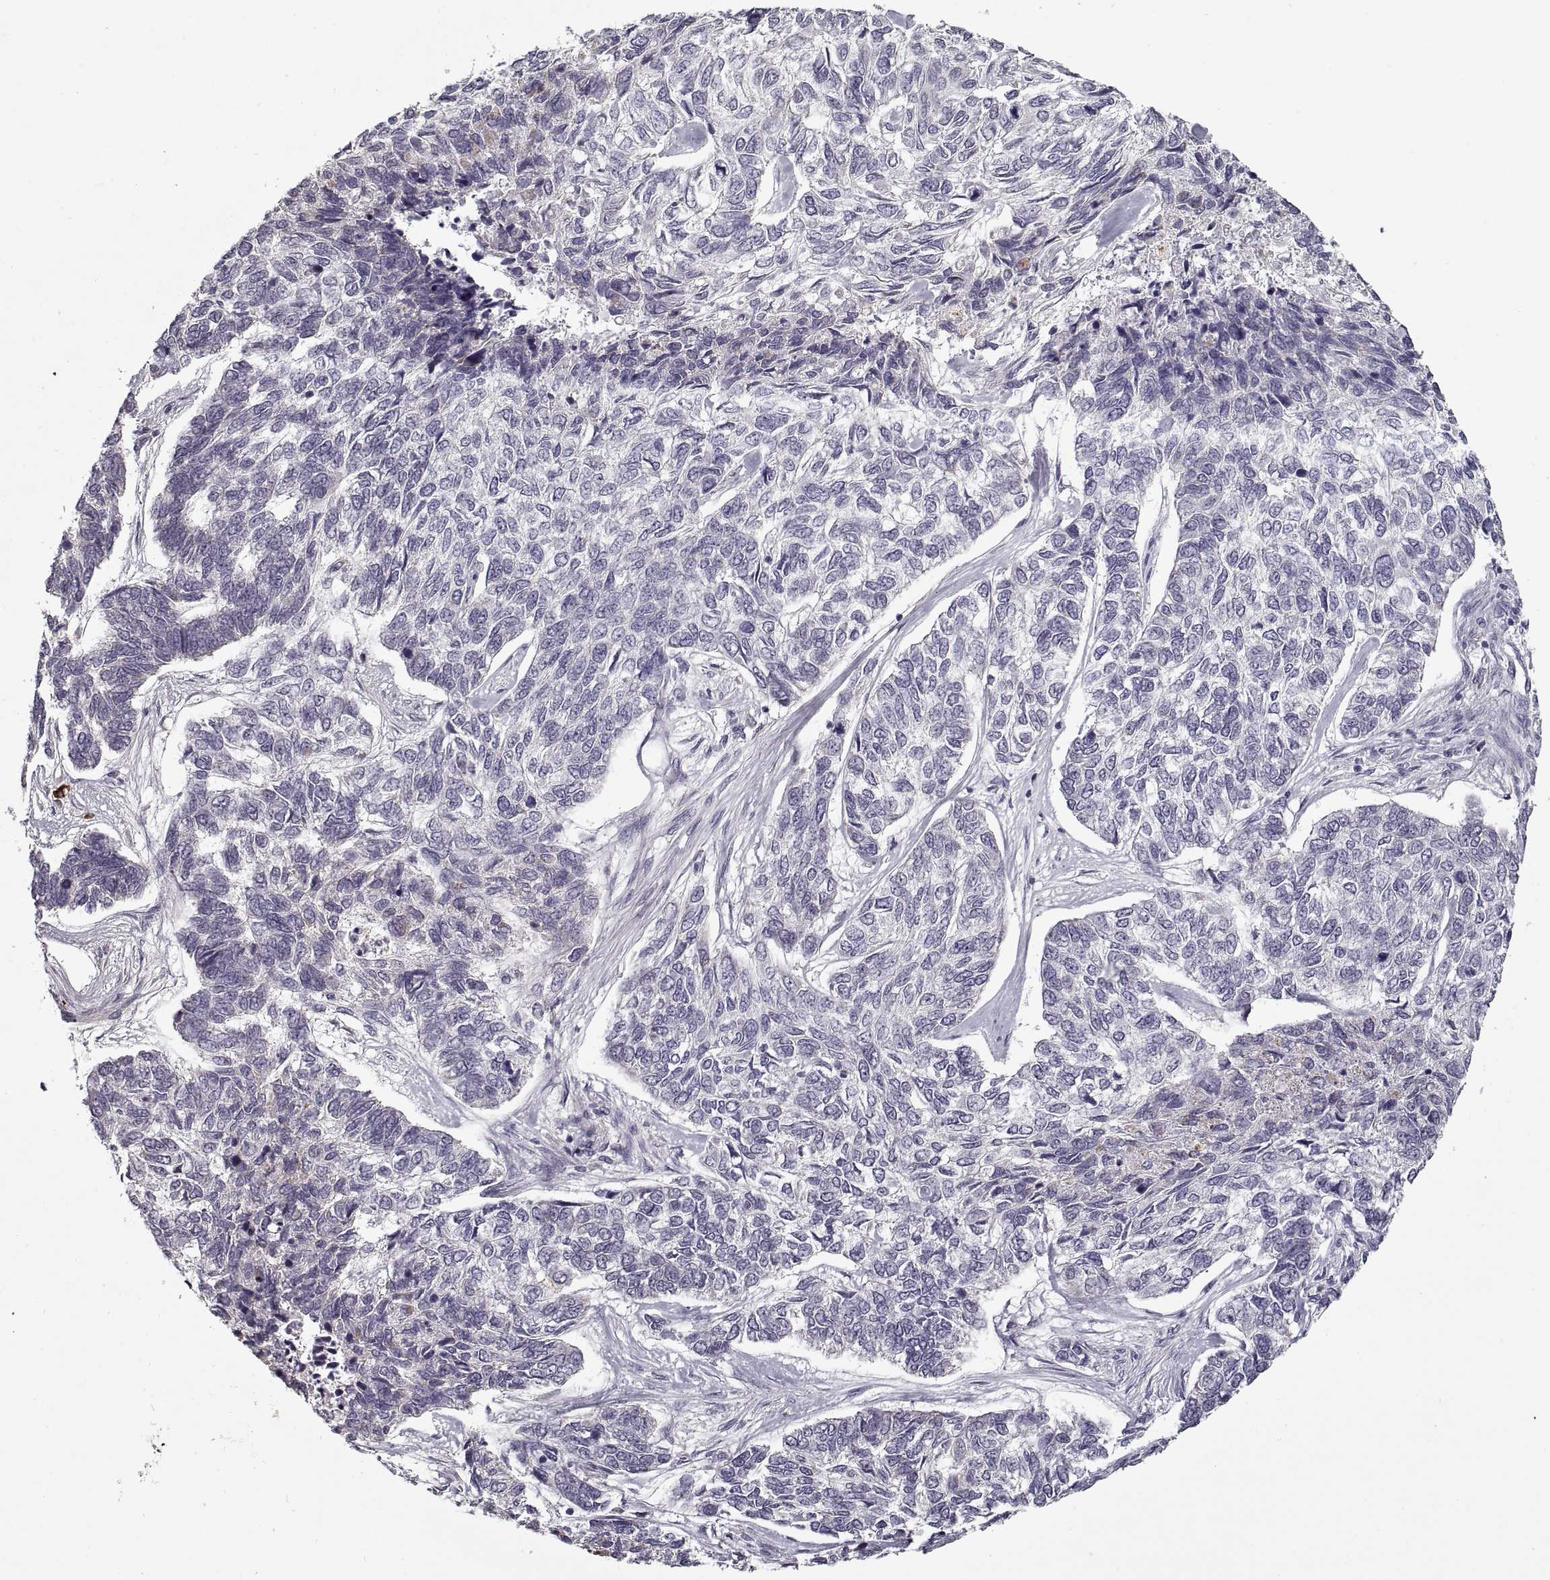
{"staining": {"intensity": "negative", "quantity": "none", "location": "none"}, "tissue": "skin cancer", "cell_type": "Tumor cells", "image_type": "cancer", "snomed": [{"axis": "morphology", "description": "Basal cell carcinoma"}, {"axis": "topography", "description": "Skin"}], "caption": "Tumor cells are negative for protein expression in human skin basal cell carcinoma.", "gene": "GAD2", "patient": {"sex": "female", "age": 65}}